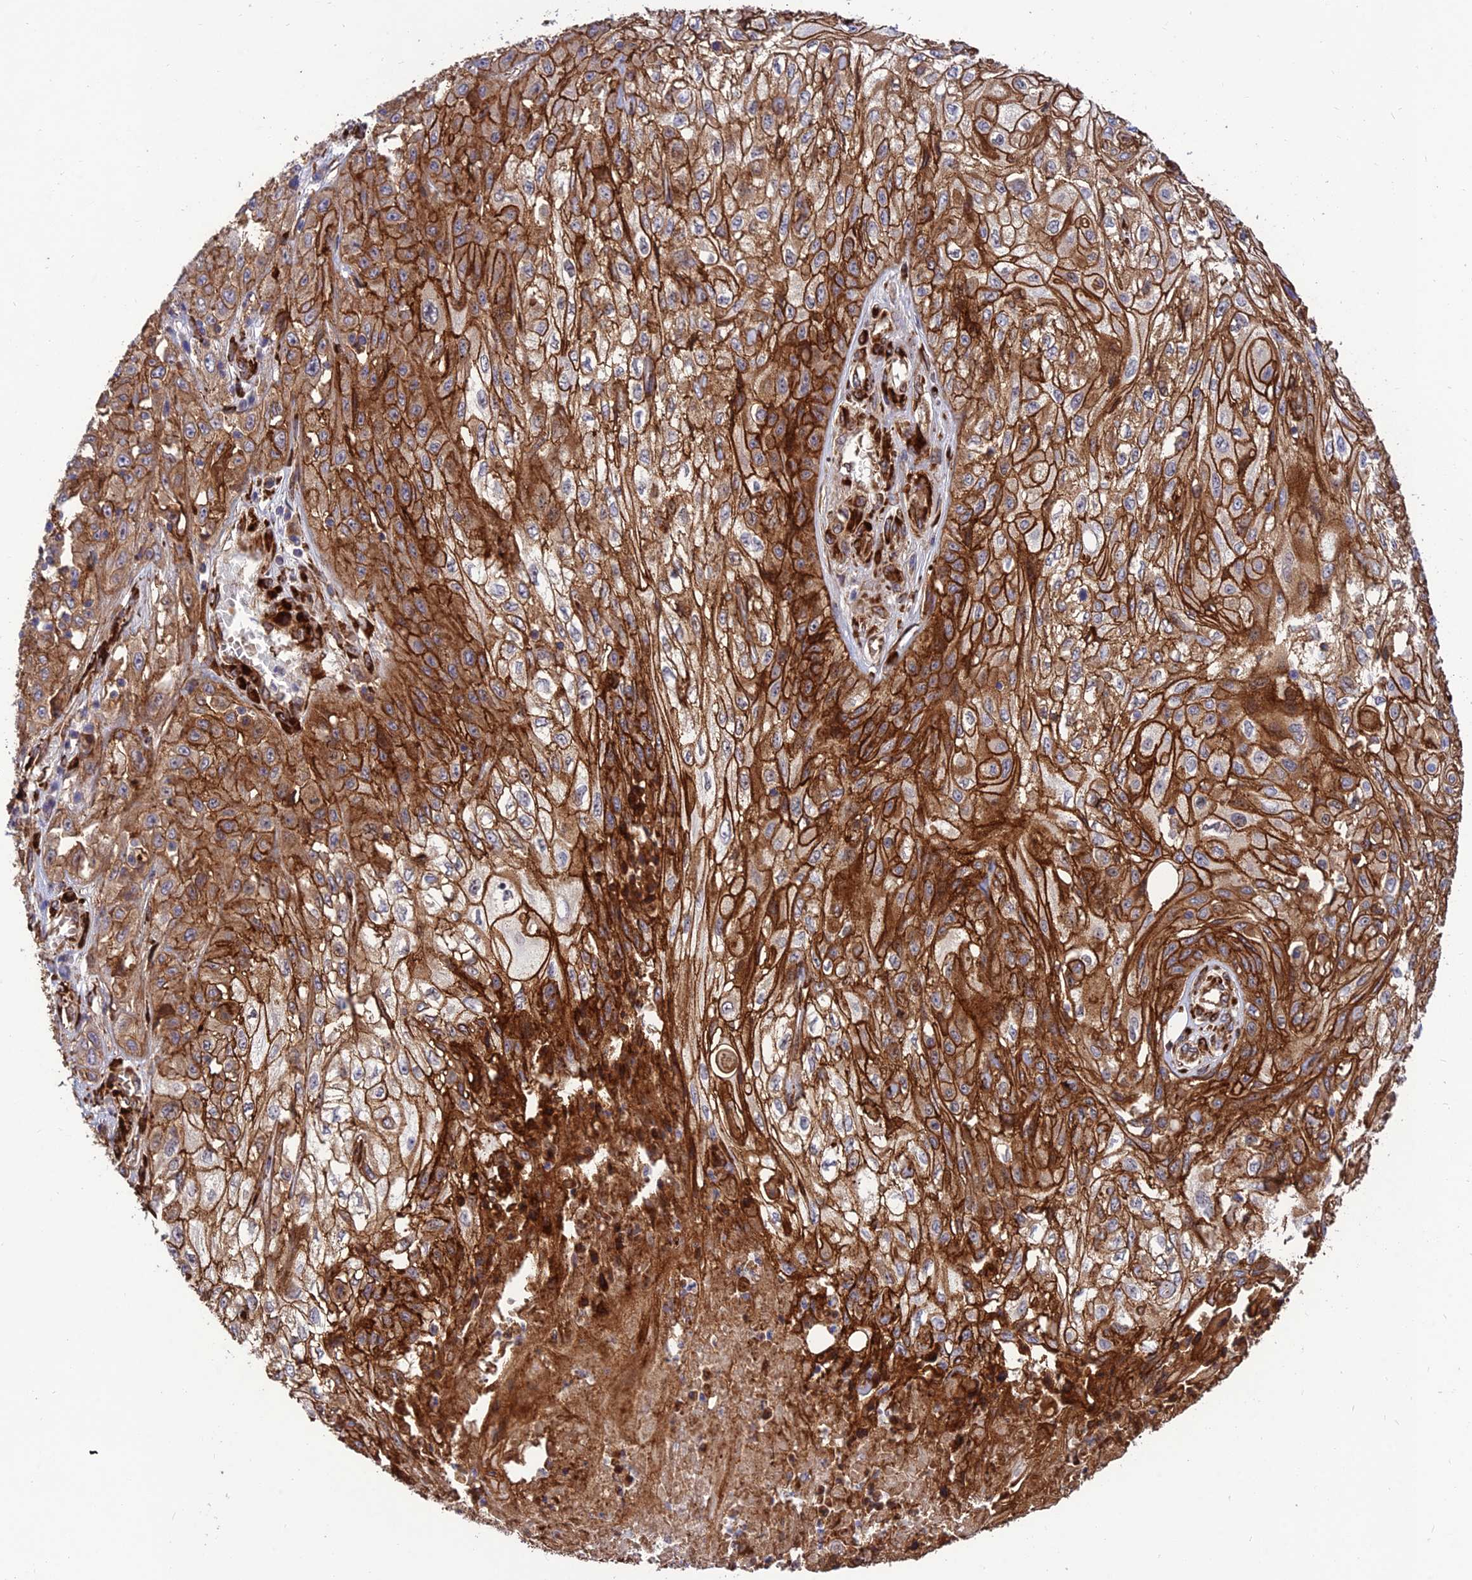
{"staining": {"intensity": "strong", "quantity": ">75%", "location": "cytoplasmic/membranous"}, "tissue": "skin cancer", "cell_type": "Tumor cells", "image_type": "cancer", "snomed": [{"axis": "morphology", "description": "Squamous cell carcinoma, NOS"}, {"axis": "morphology", "description": "Squamous cell carcinoma, metastatic, NOS"}, {"axis": "topography", "description": "Skin"}, {"axis": "topography", "description": "Lymph node"}], "caption": "A high amount of strong cytoplasmic/membranous staining is seen in approximately >75% of tumor cells in skin cancer (metastatic squamous cell carcinoma) tissue.", "gene": "CRTAP", "patient": {"sex": "male", "age": 75}}